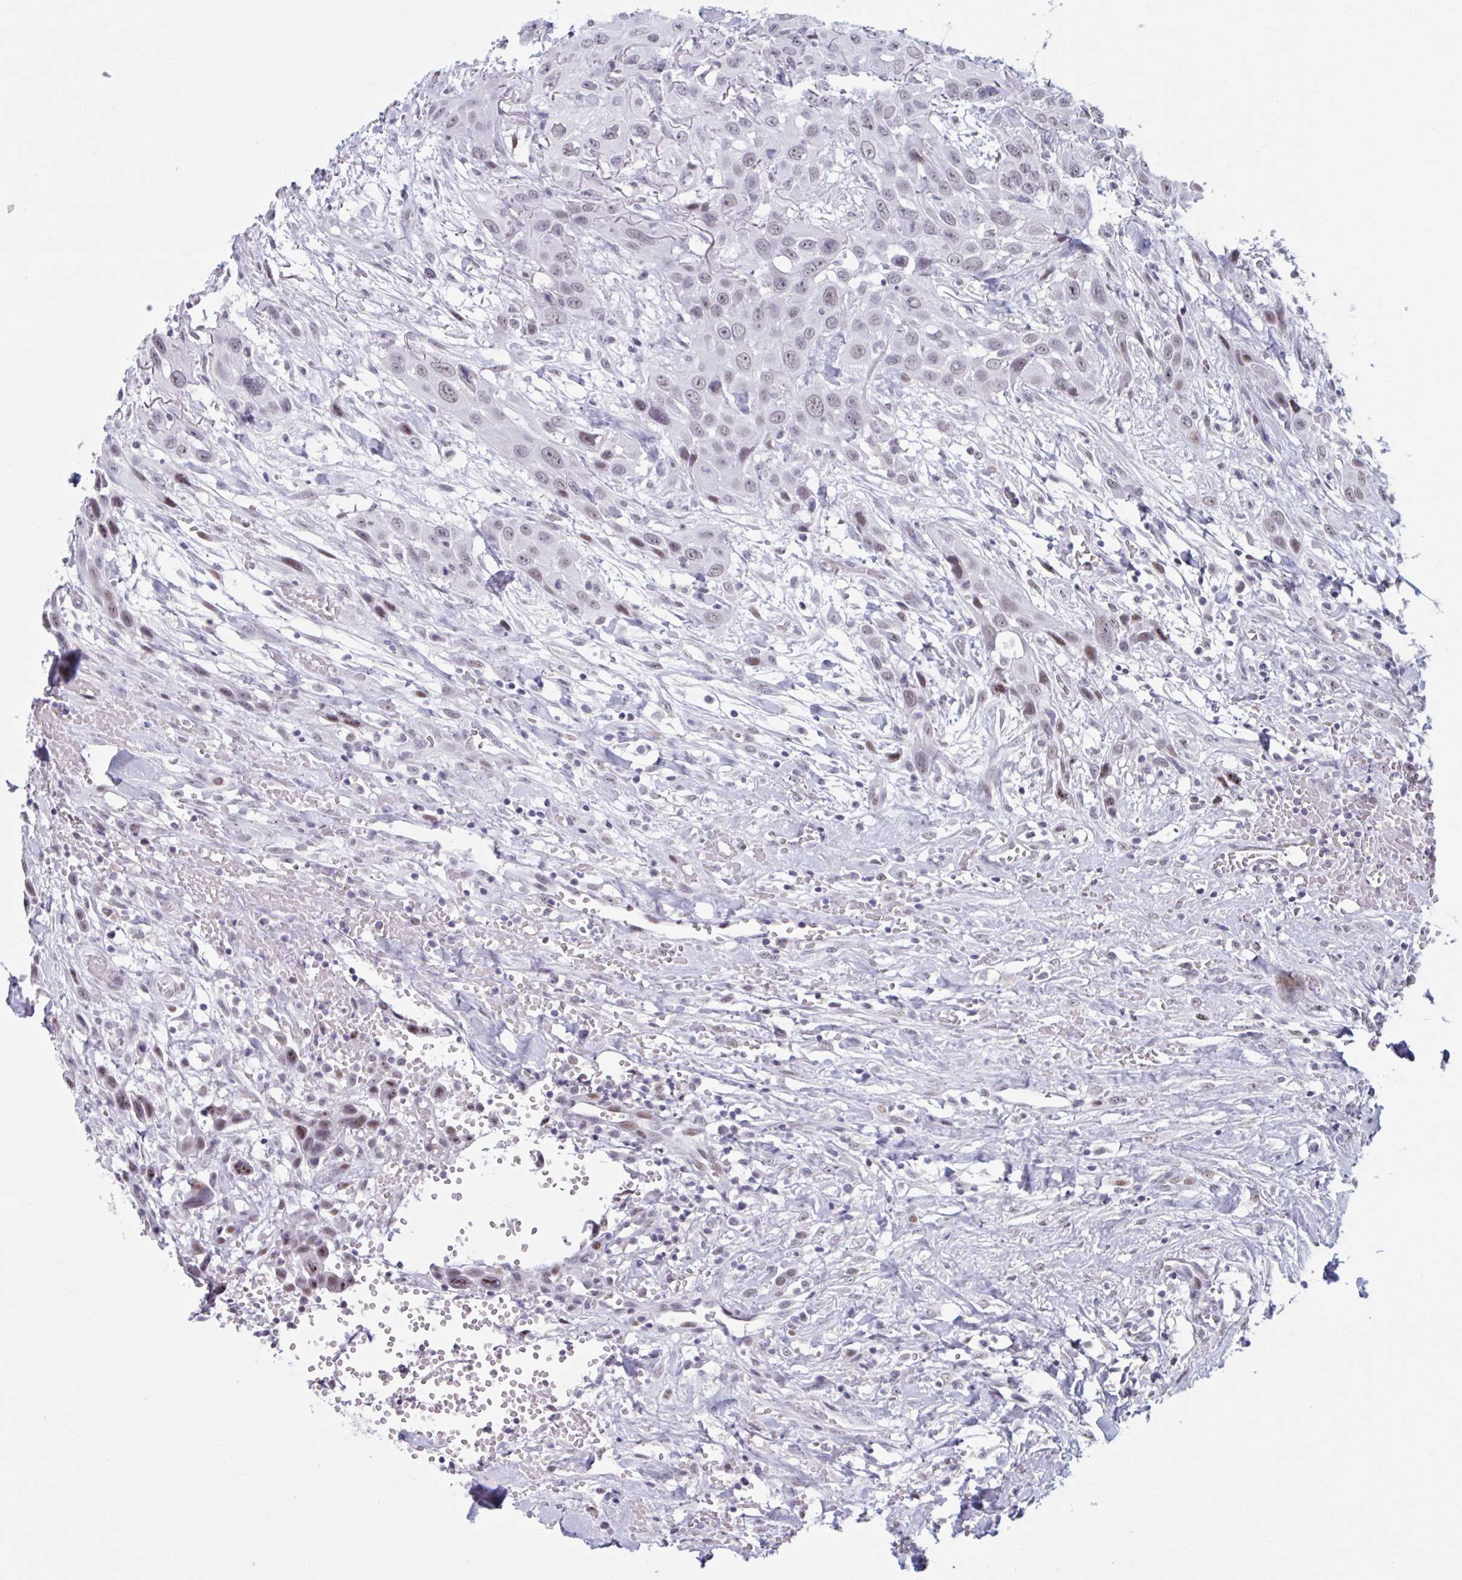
{"staining": {"intensity": "weak", "quantity": ">75%", "location": "nuclear"}, "tissue": "head and neck cancer", "cell_type": "Tumor cells", "image_type": "cancer", "snomed": [{"axis": "morphology", "description": "Squamous cell carcinoma, NOS"}, {"axis": "topography", "description": "Head-Neck"}], "caption": "Immunohistochemistry of human squamous cell carcinoma (head and neck) shows low levels of weak nuclear expression in approximately >75% of tumor cells.", "gene": "HSD17B6", "patient": {"sex": "male", "age": 81}}